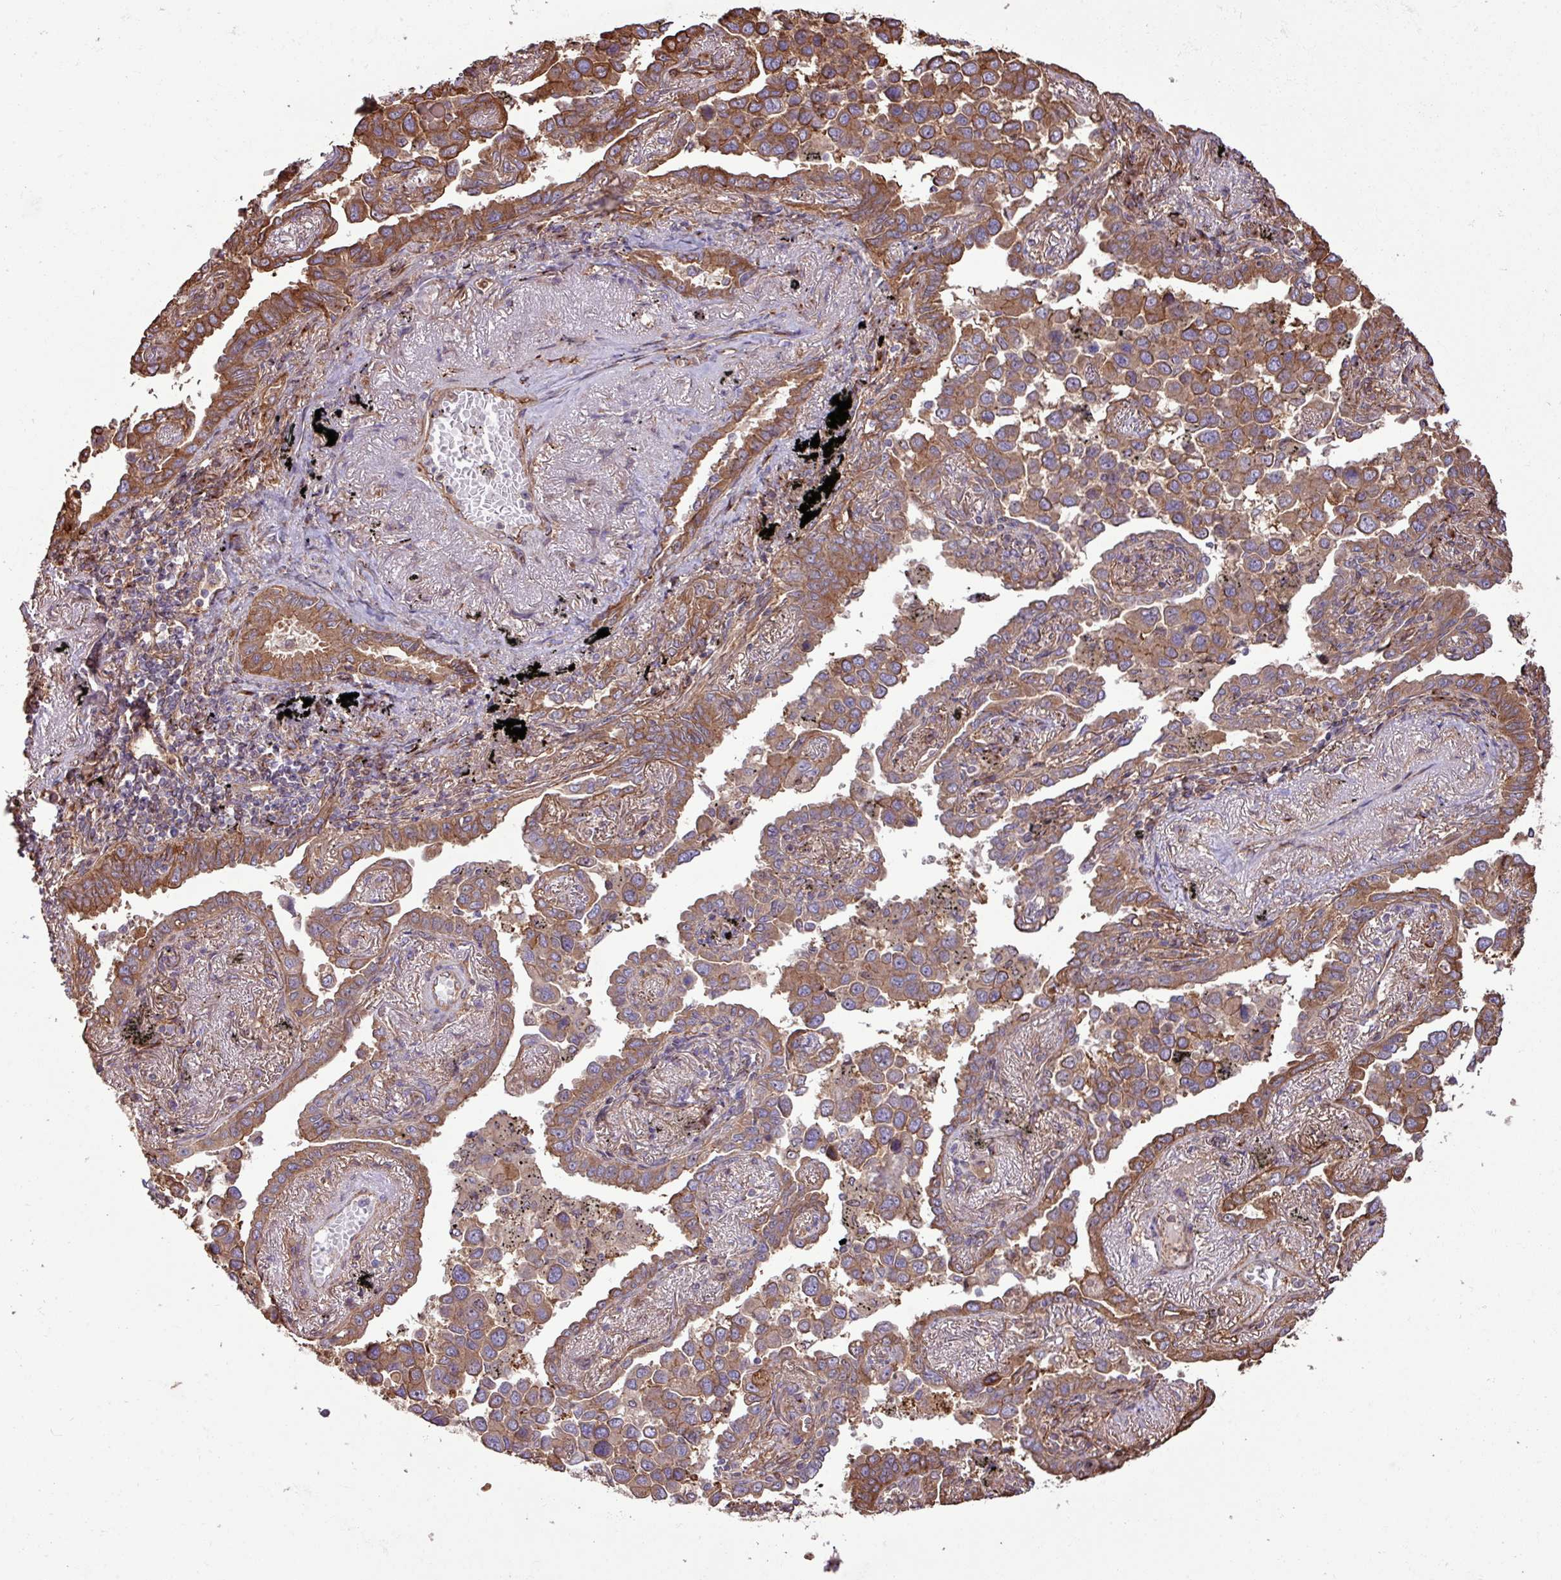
{"staining": {"intensity": "strong", "quantity": ">75%", "location": "cytoplasmic/membranous"}, "tissue": "lung cancer", "cell_type": "Tumor cells", "image_type": "cancer", "snomed": [{"axis": "morphology", "description": "Adenocarcinoma, NOS"}, {"axis": "topography", "description": "Lung"}], "caption": "Immunohistochemical staining of adenocarcinoma (lung) displays high levels of strong cytoplasmic/membranous protein expression in about >75% of tumor cells. (DAB IHC with brightfield microscopy, high magnification).", "gene": "ZNF300", "patient": {"sex": "male", "age": 67}}